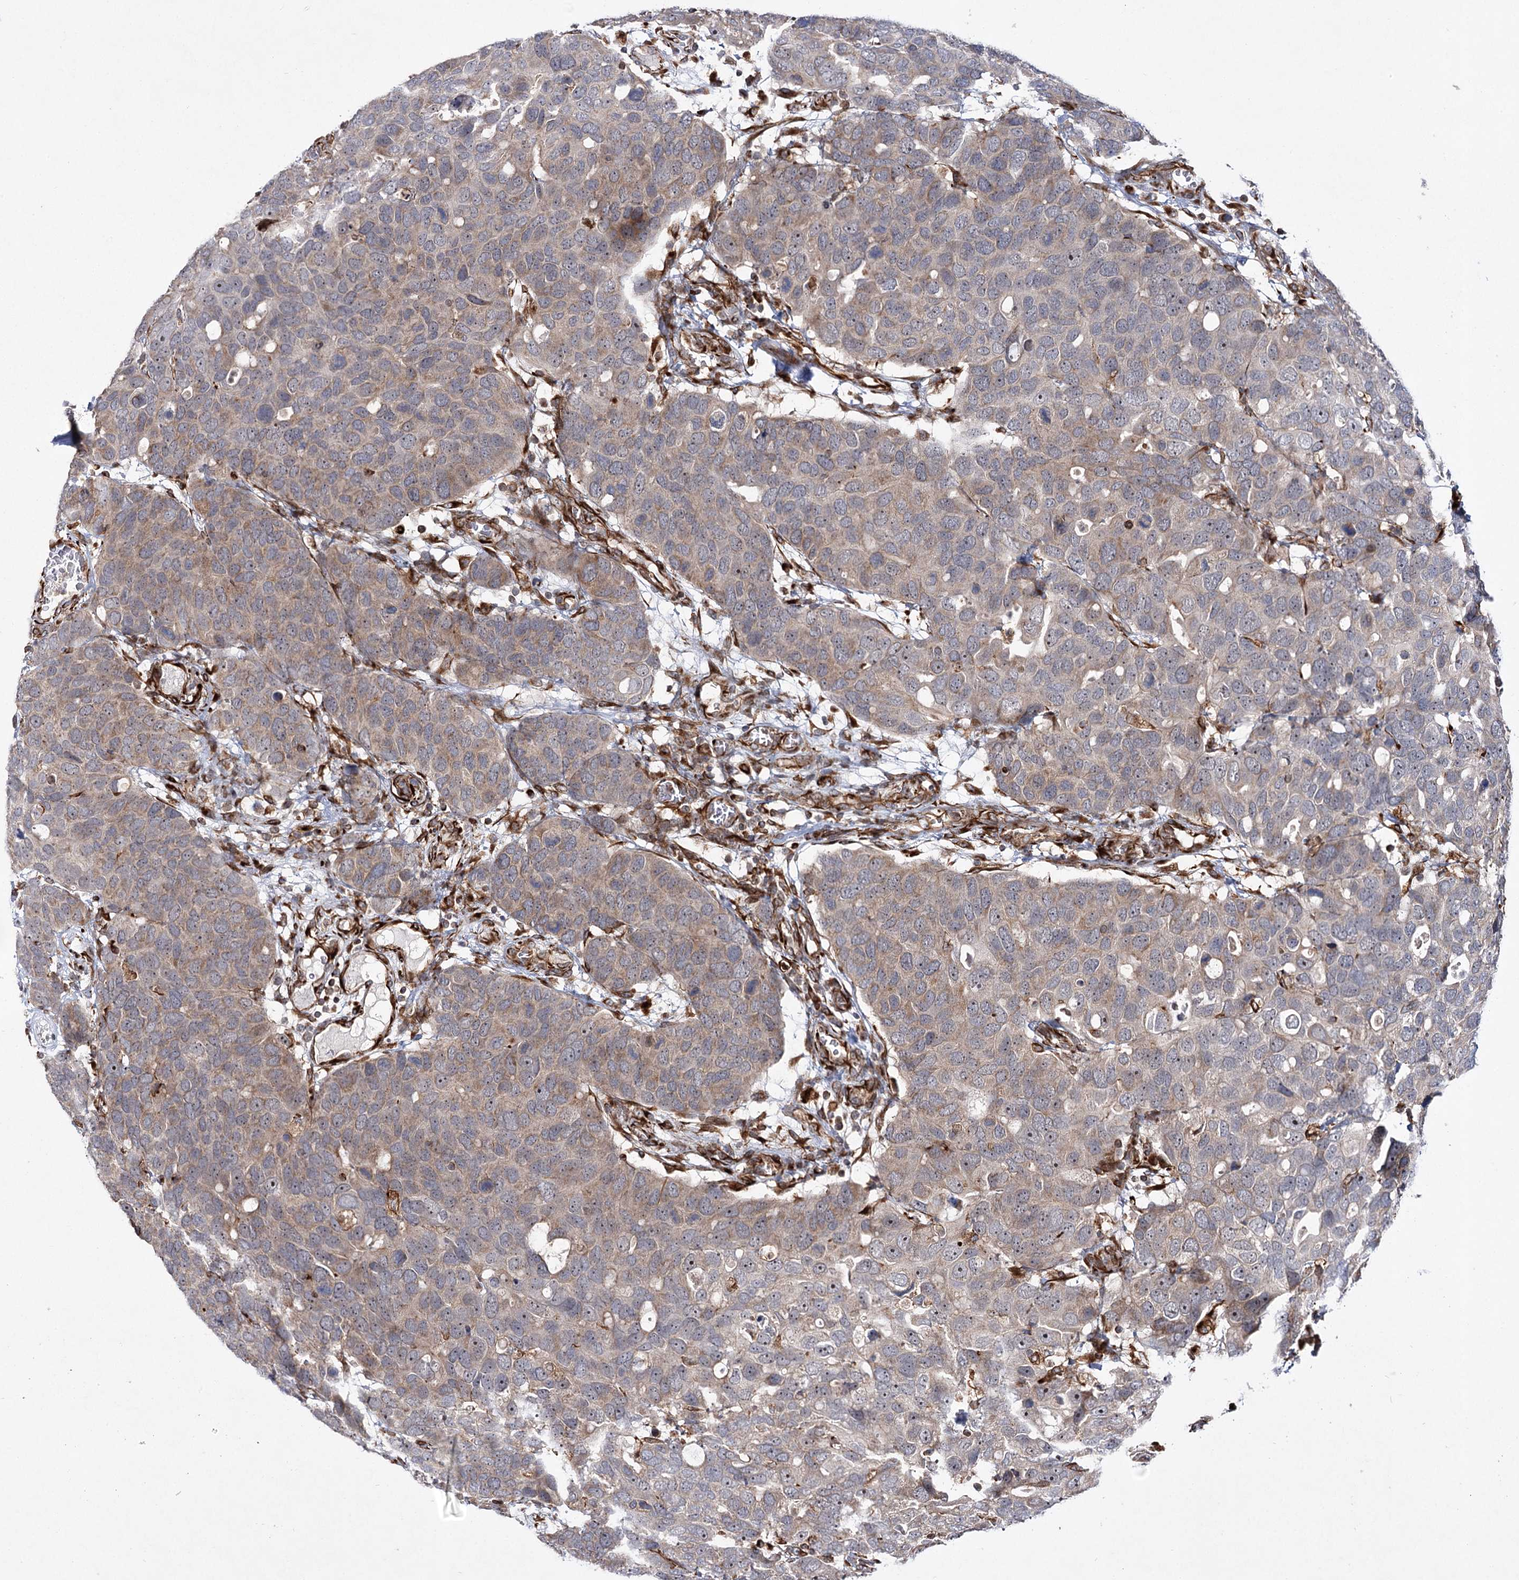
{"staining": {"intensity": "weak", "quantity": "<25%", "location": "cytoplasmic/membranous"}, "tissue": "breast cancer", "cell_type": "Tumor cells", "image_type": "cancer", "snomed": [{"axis": "morphology", "description": "Duct carcinoma"}, {"axis": "topography", "description": "Breast"}], "caption": "Immunohistochemistry (IHC) image of neoplastic tissue: human intraductal carcinoma (breast) stained with DAB shows no significant protein positivity in tumor cells. Nuclei are stained in blue.", "gene": "DPEP2", "patient": {"sex": "female", "age": 83}}